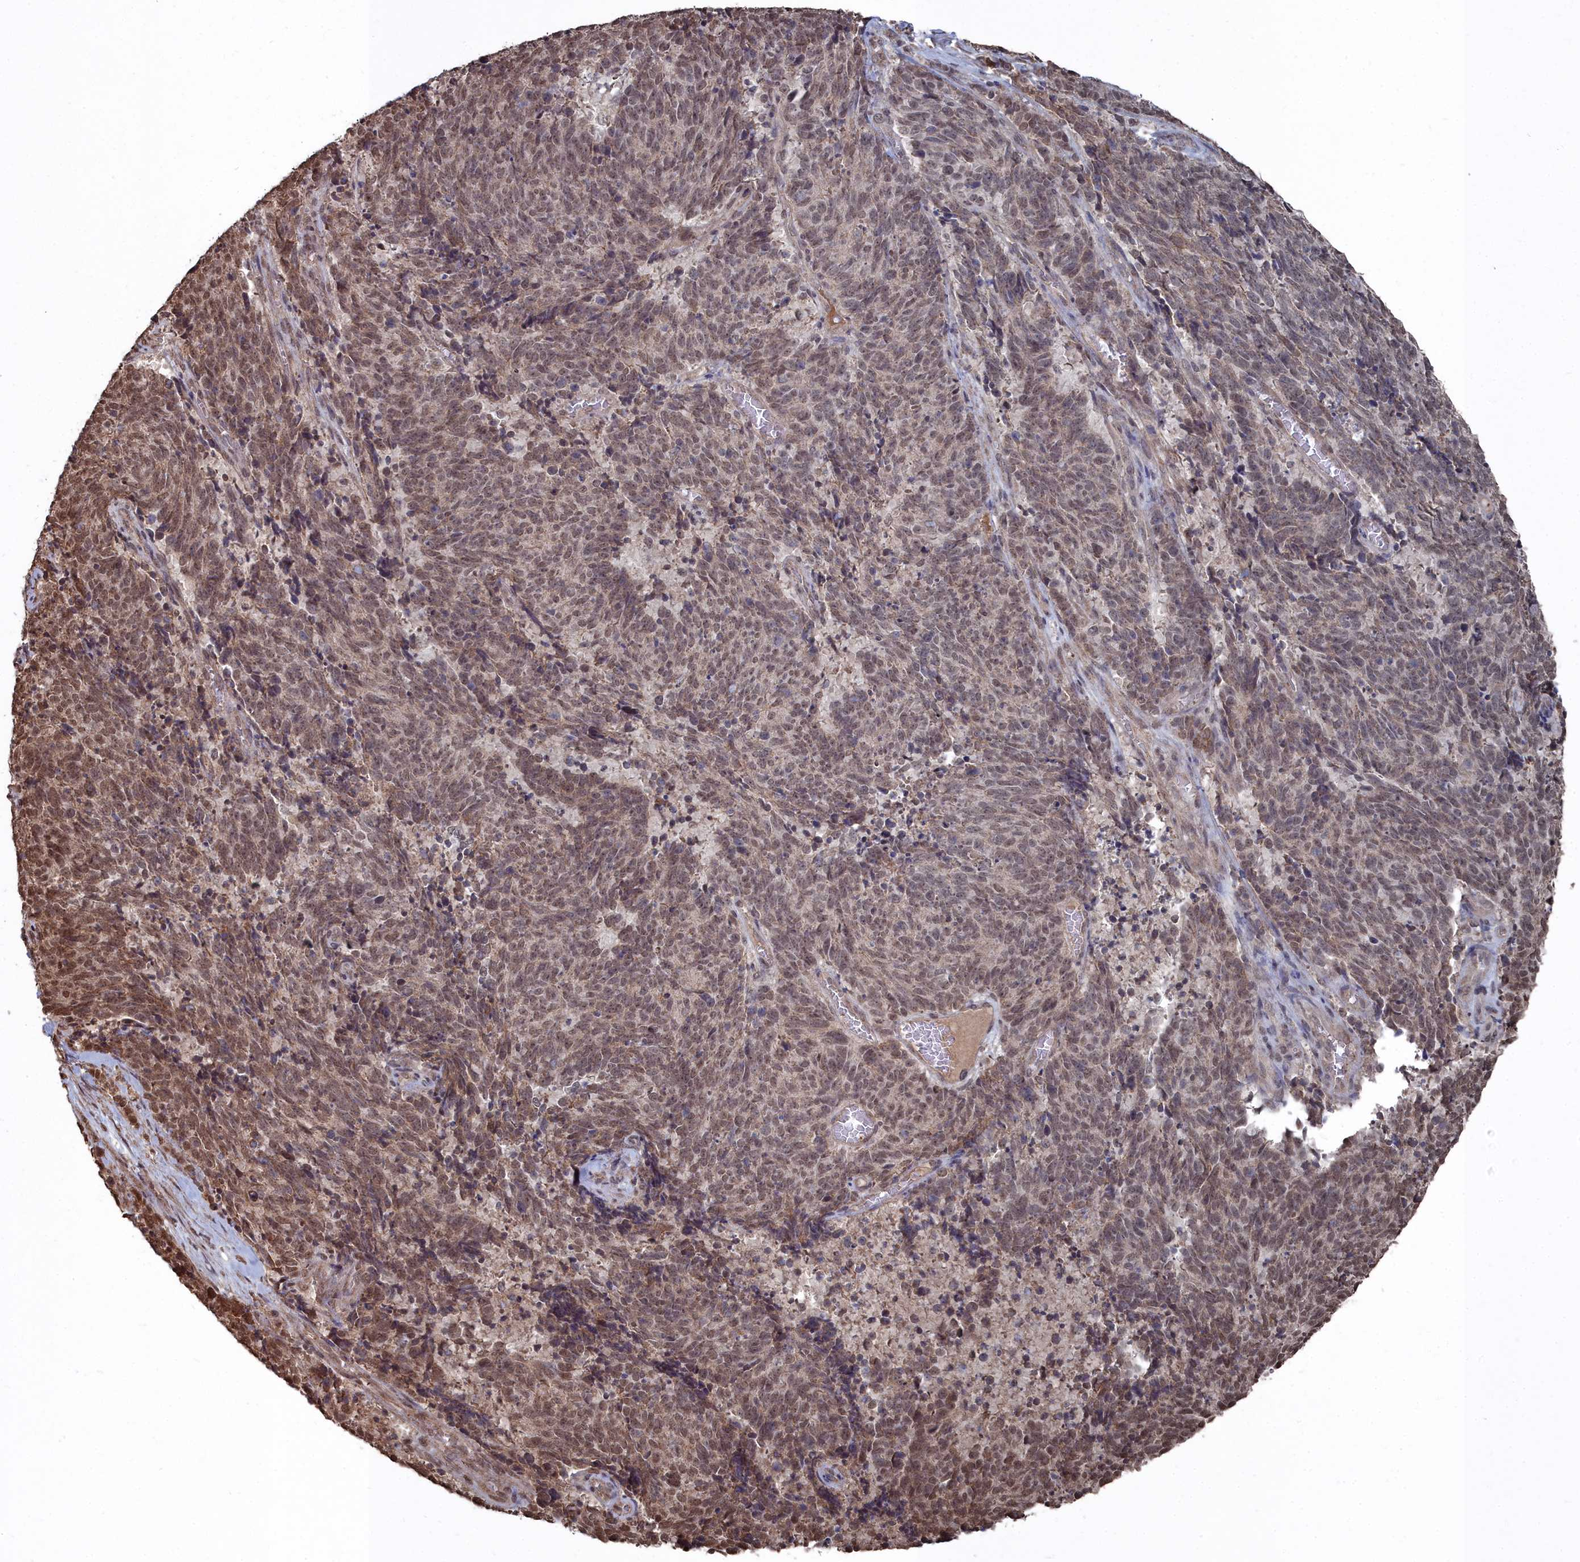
{"staining": {"intensity": "moderate", "quantity": ">75%", "location": "nuclear"}, "tissue": "cervical cancer", "cell_type": "Tumor cells", "image_type": "cancer", "snomed": [{"axis": "morphology", "description": "Squamous cell carcinoma, NOS"}, {"axis": "topography", "description": "Cervix"}], "caption": "Protein staining of cervical cancer (squamous cell carcinoma) tissue displays moderate nuclear expression in approximately >75% of tumor cells.", "gene": "CCNP", "patient": {"sex": "female", "age": 29}}